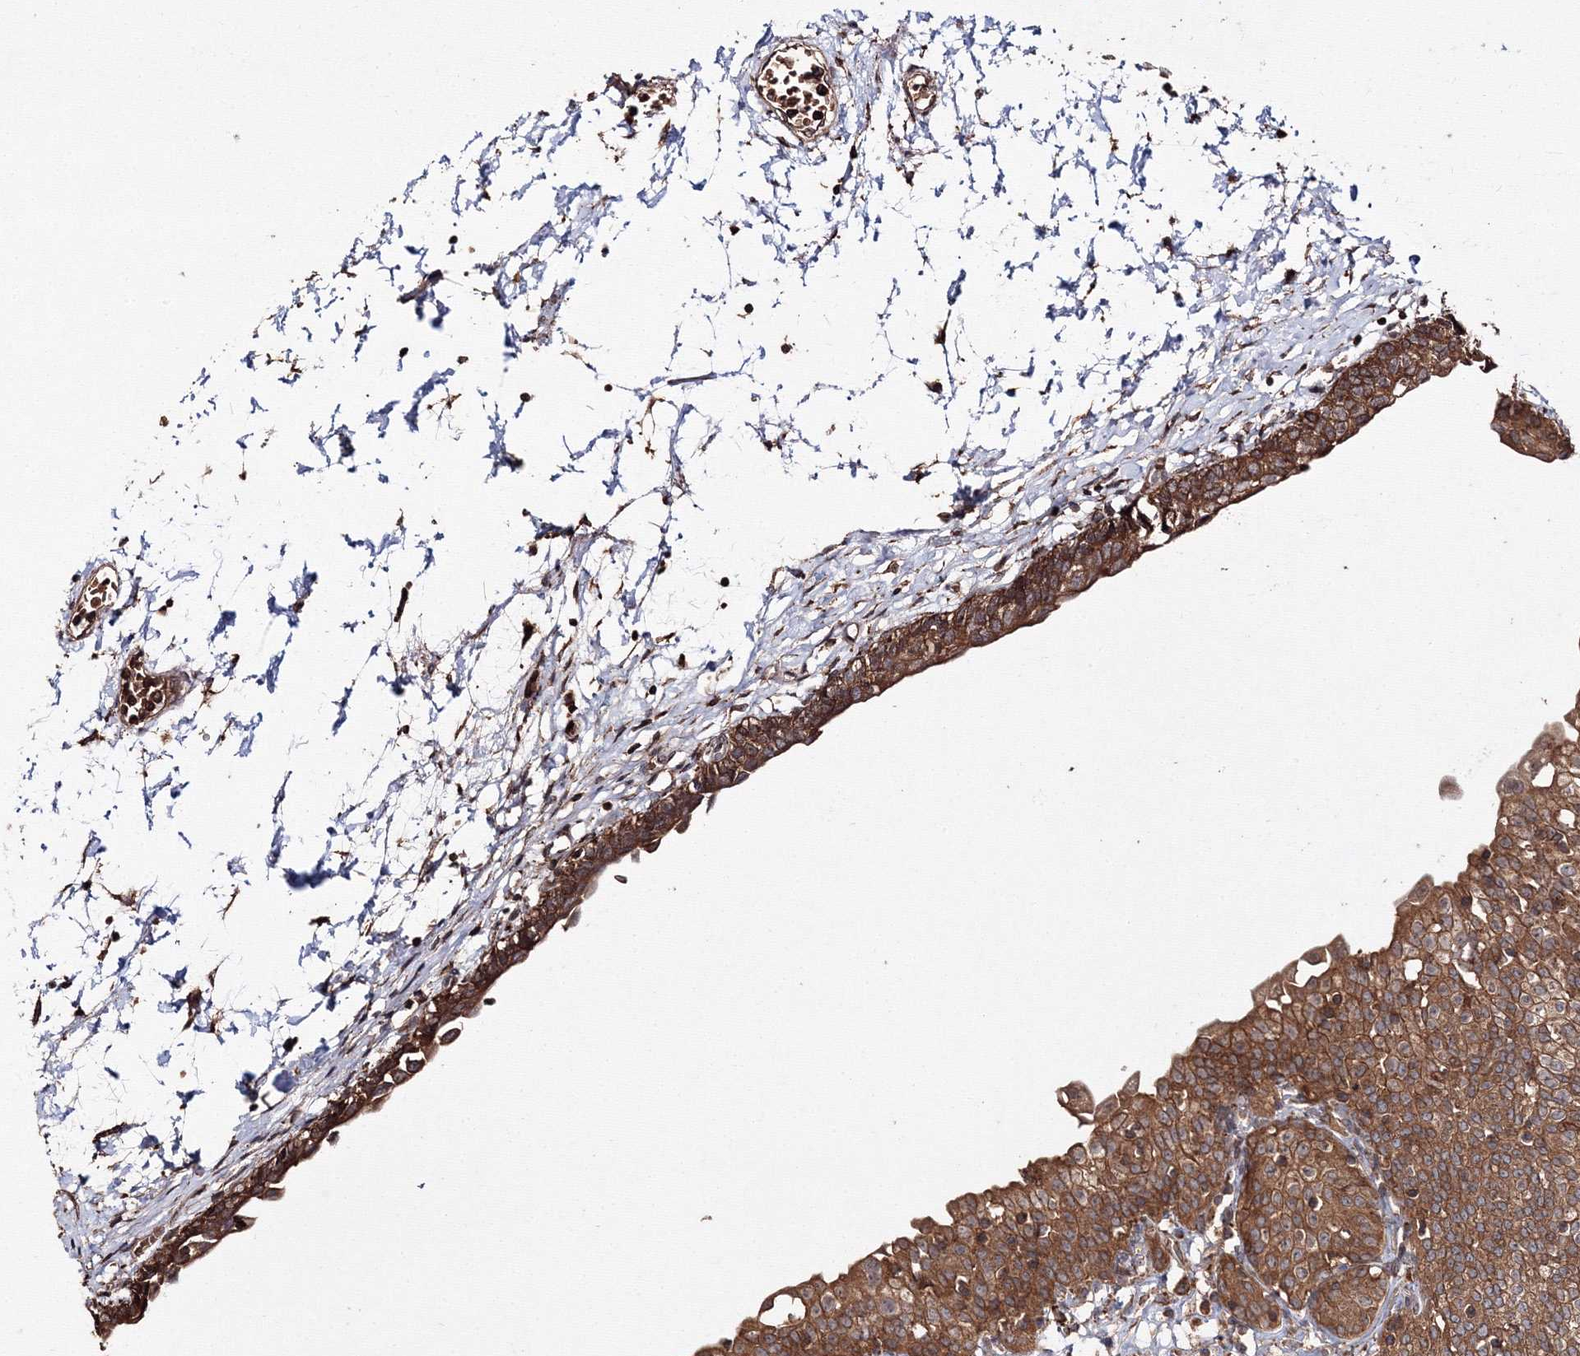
{"staining": {"intensity": "strong", "quantity": ">75%", "location": "cytoplasmic/membranous"}, "tissue": "urinary bladder", "cell_type": "Urothelial cells", "image_type": "normal", "snomed": [{"axis": "morphology", "description": "Normal tissue, NOS"}, {"axis": "topography", "description": "Urinary bladder"}], "caption": "DAB immunohistochemical staining of benign urinary bladder displays strong cytoplasmic/membranous protein staining in approximately >75% of urothelial cells.", "gene": "DDO", "patient": {"sex": "male", "age": 55}}